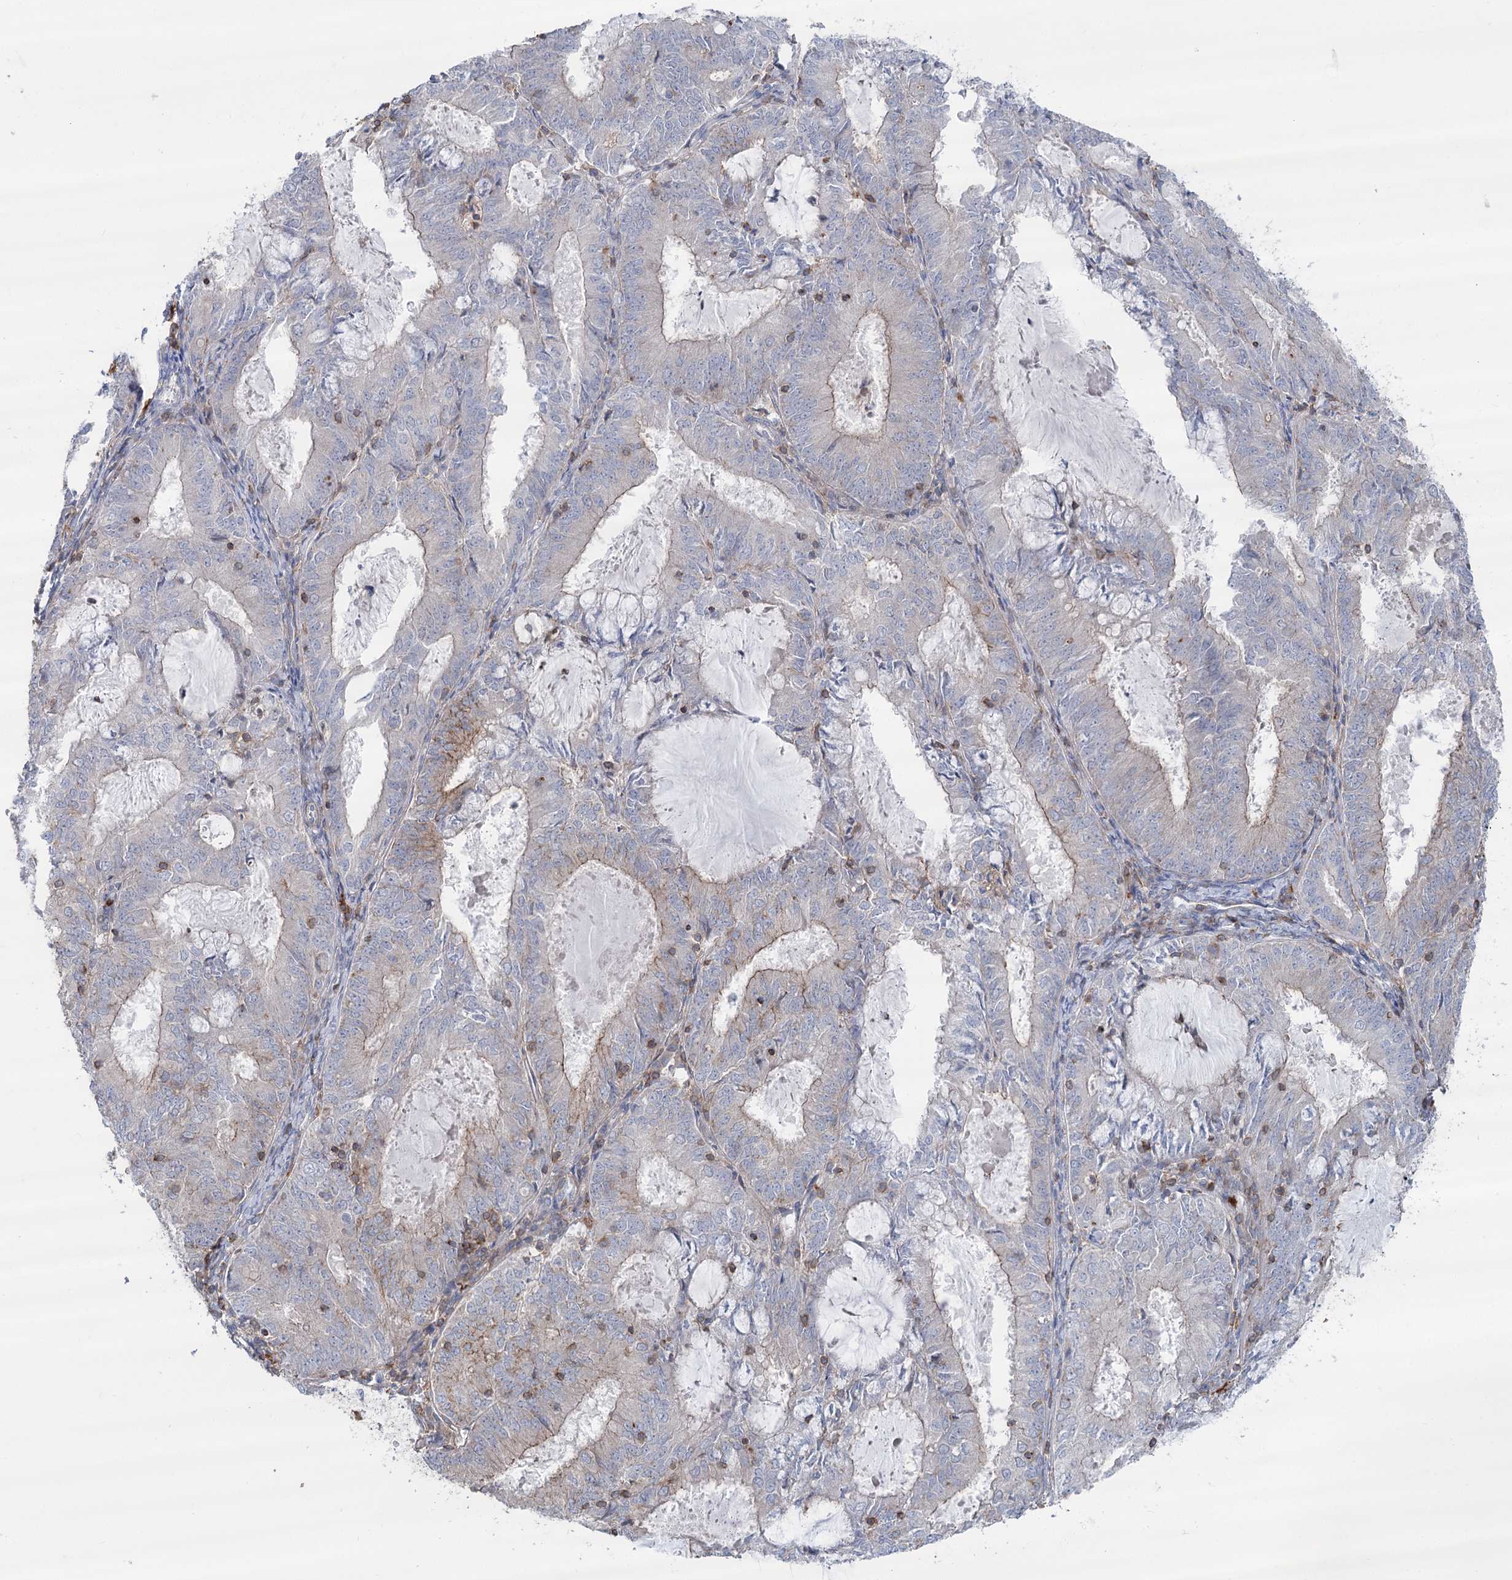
{"staining": {"intensity": "weak", "quantity": "<25%", "location": "cytoplasmic/membranous"}, "tissue": "endometrial cancer", "cell_type": "Tumor cells", "image_type": "cancer", "snomed": [{"axis": "morphology", "description": "Adenocarcinoma, NOS"}, {"axis": "topography", "description": "Endometrium"}], "caption": "Immunohistochemistry image of endometrial adenocarcinoma stained for a protein (brown), which shows no staining in tumor cells.", "gene": "LARP1B", "patient": {"sex": "female", "age": 57}}